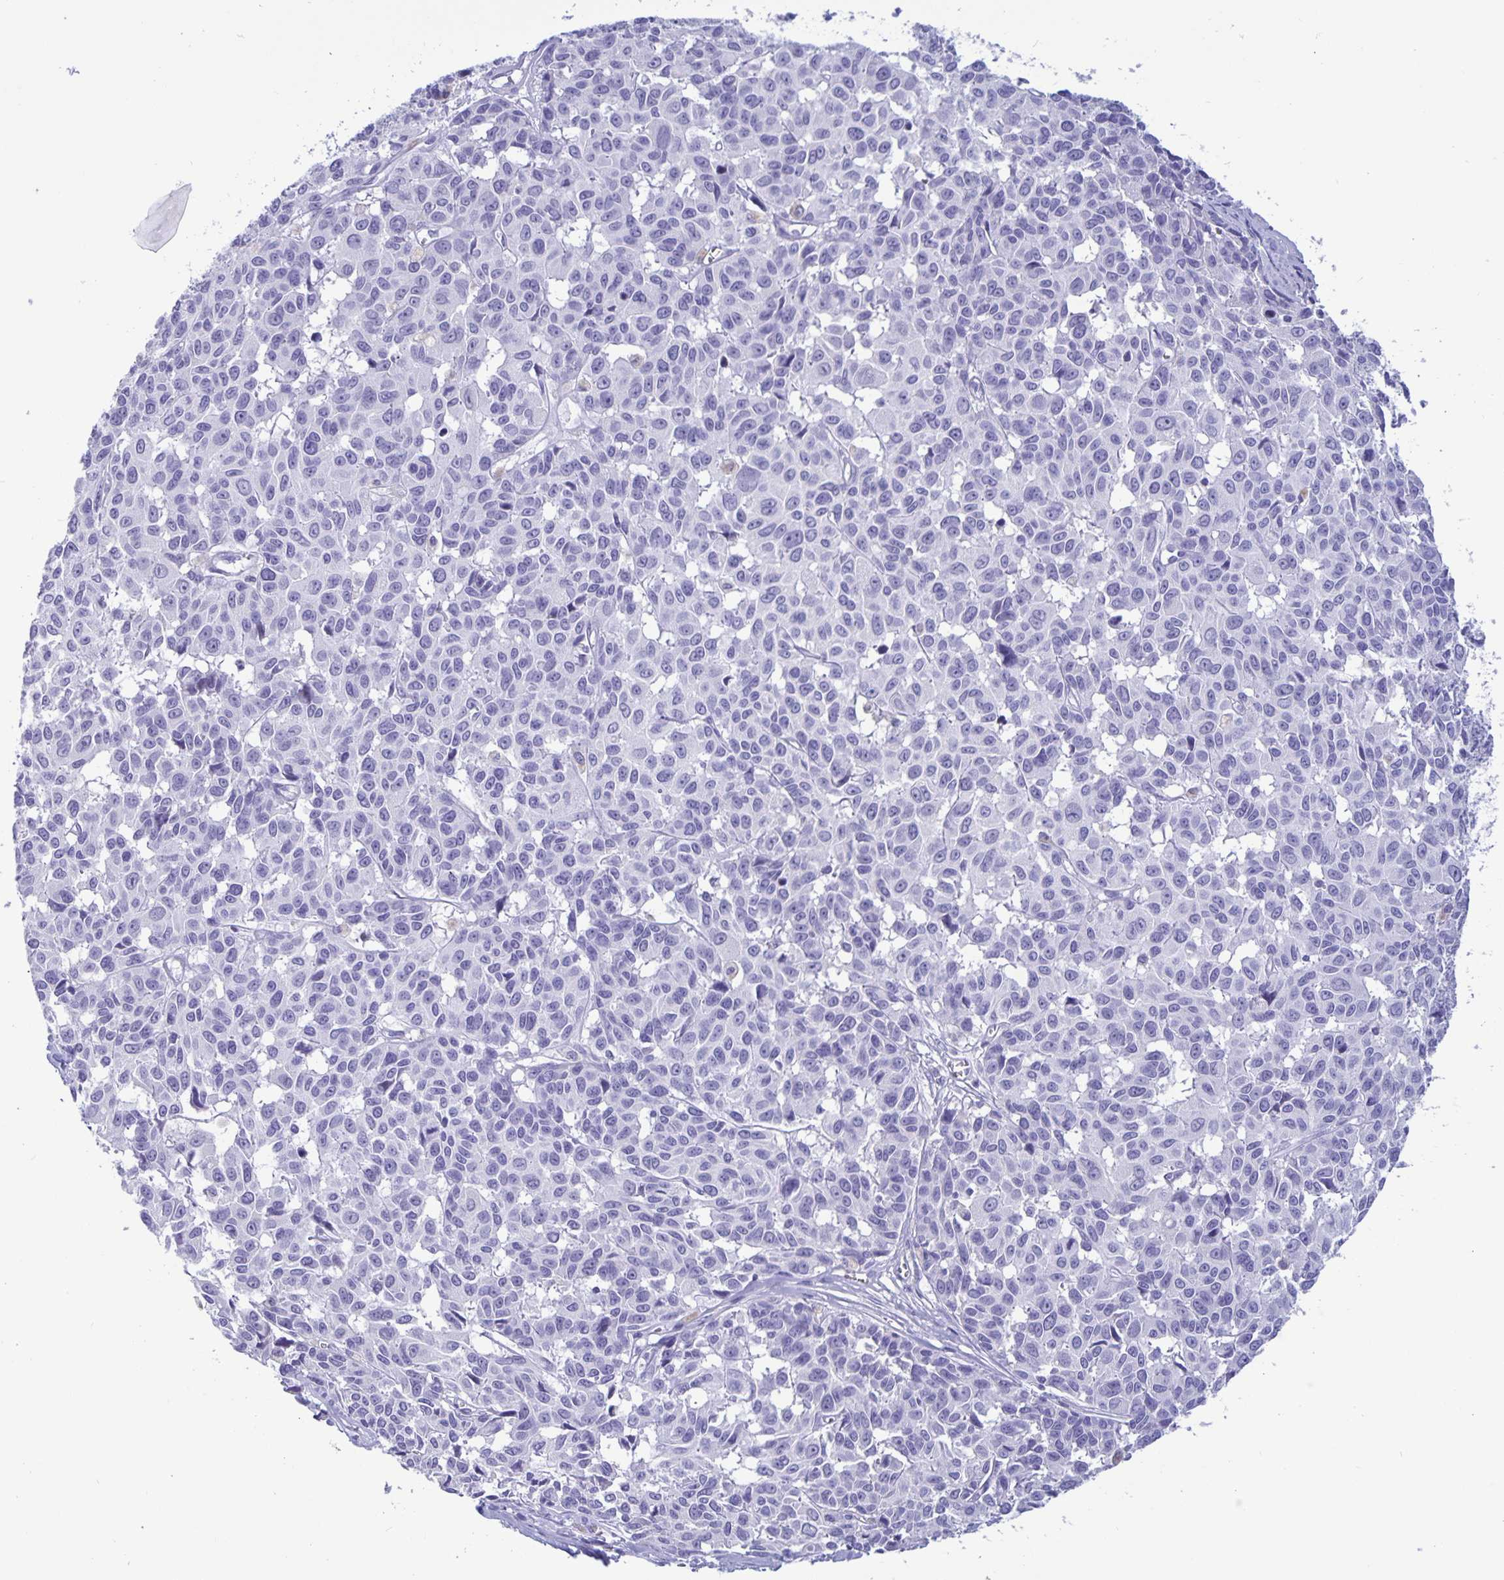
{"staining": {"intensity": "negative", "quantity": "none", "location": "none"}, "tissue": "melanoma", "cell_type": "Tumor cells", "image_type": "cancer", "snomed": [{"axis": "morphology", "description": "Malignant melanoma, NOS"}, {"axis": "topography", "description": "Skin"}], "caption": "There is no significant positivity in tumor cells of malignant melanoma.", "gene": "BPIFA3", "patient": {"sex": "female", "age": 66}}